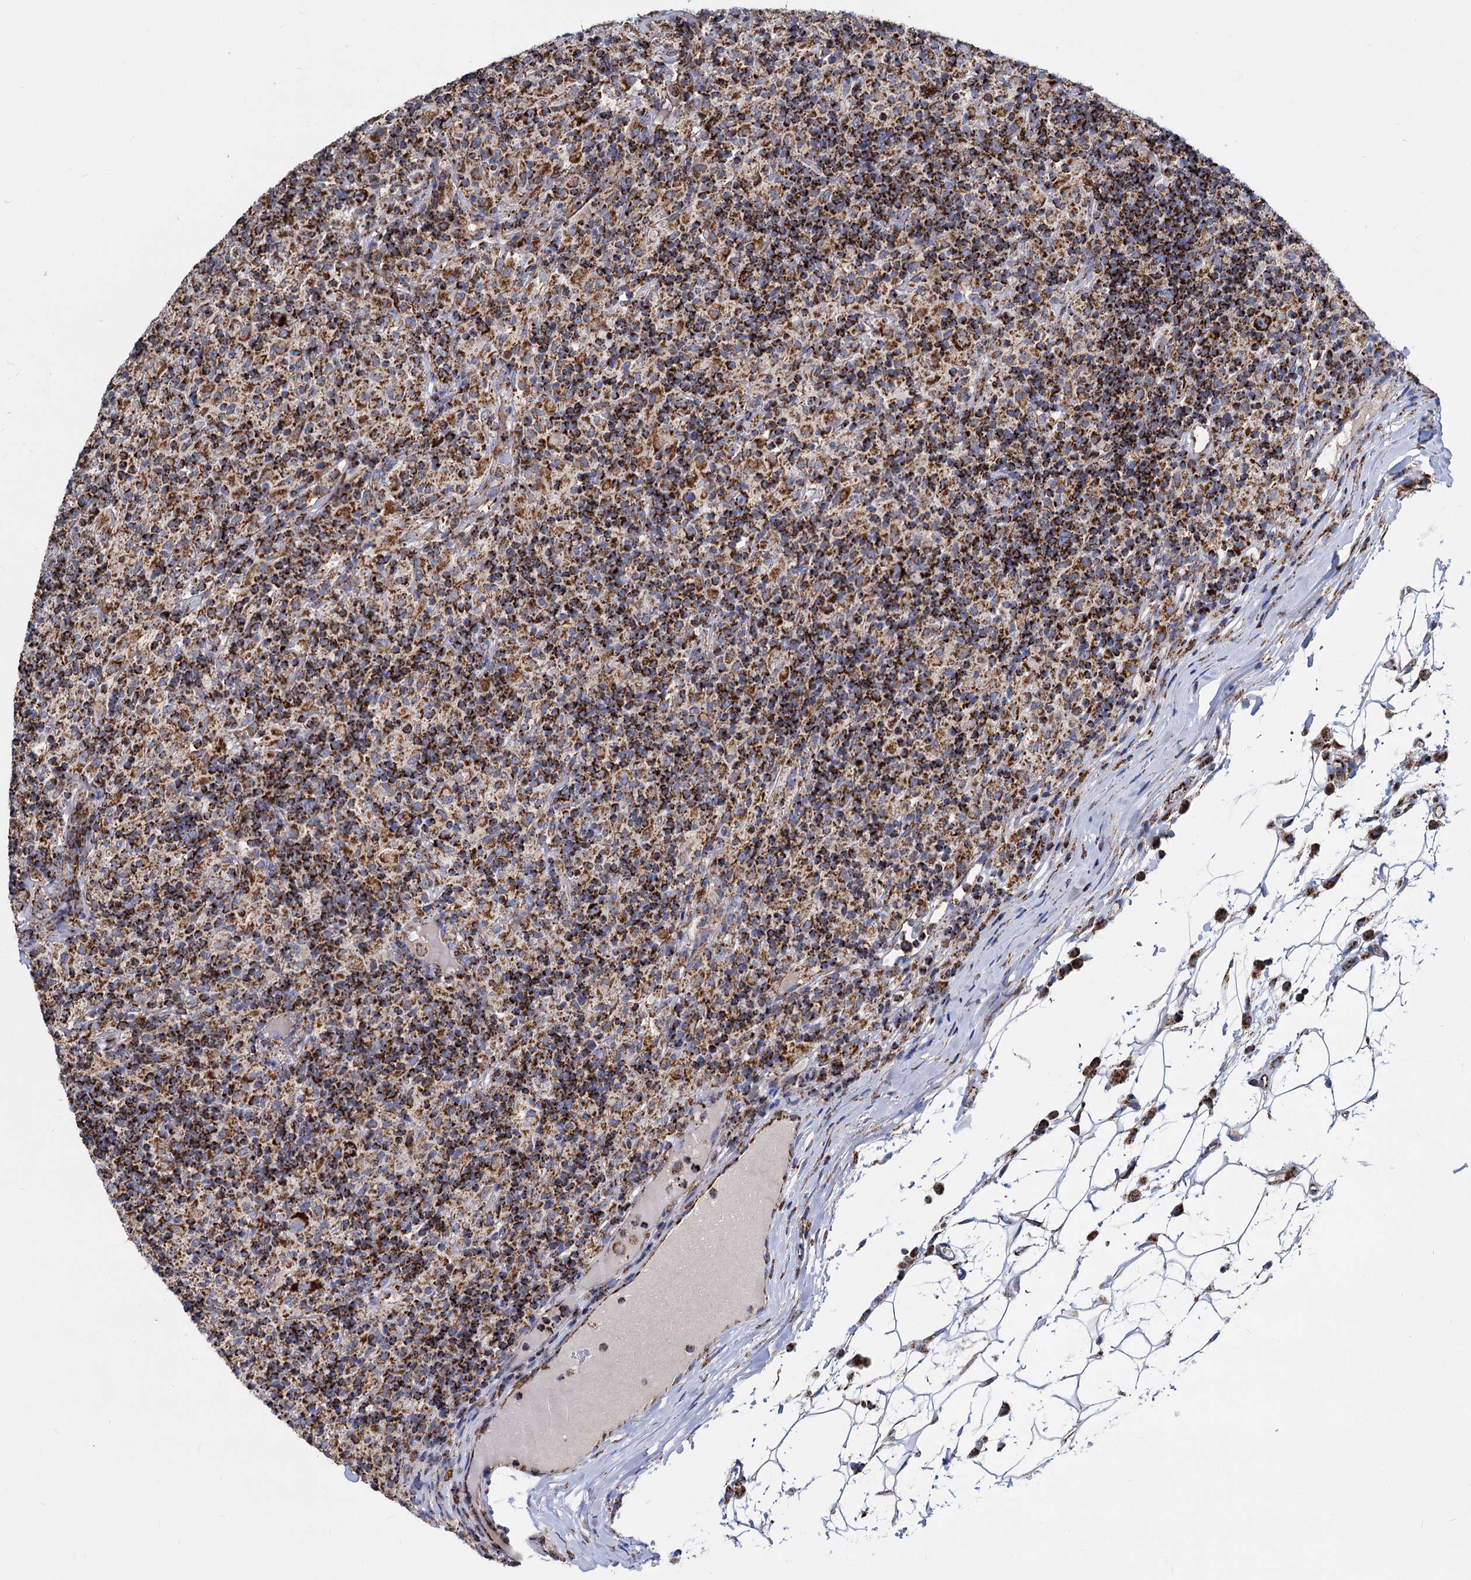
{"staining": {"intensity": "strong", "quantity": ">75%", "location": "cytoplasmic/membranous"}, "tissue": "lymphoma", "cell_type": "Tumor cells", "image_type": "cancer", "snomed": [{"axis": "morphology", "description": "Hodgkin's disease, NOS"}, {"axis": "topography", "description": "Lymph node"}], "caption": "Immunohistochemistry of lymphoma displays high levels of strong cytoplasmic/membranous positivity in about >75% of tumor cells.", "gene": "TIMM10", "patient": {"sex": "male", "age": 70}}